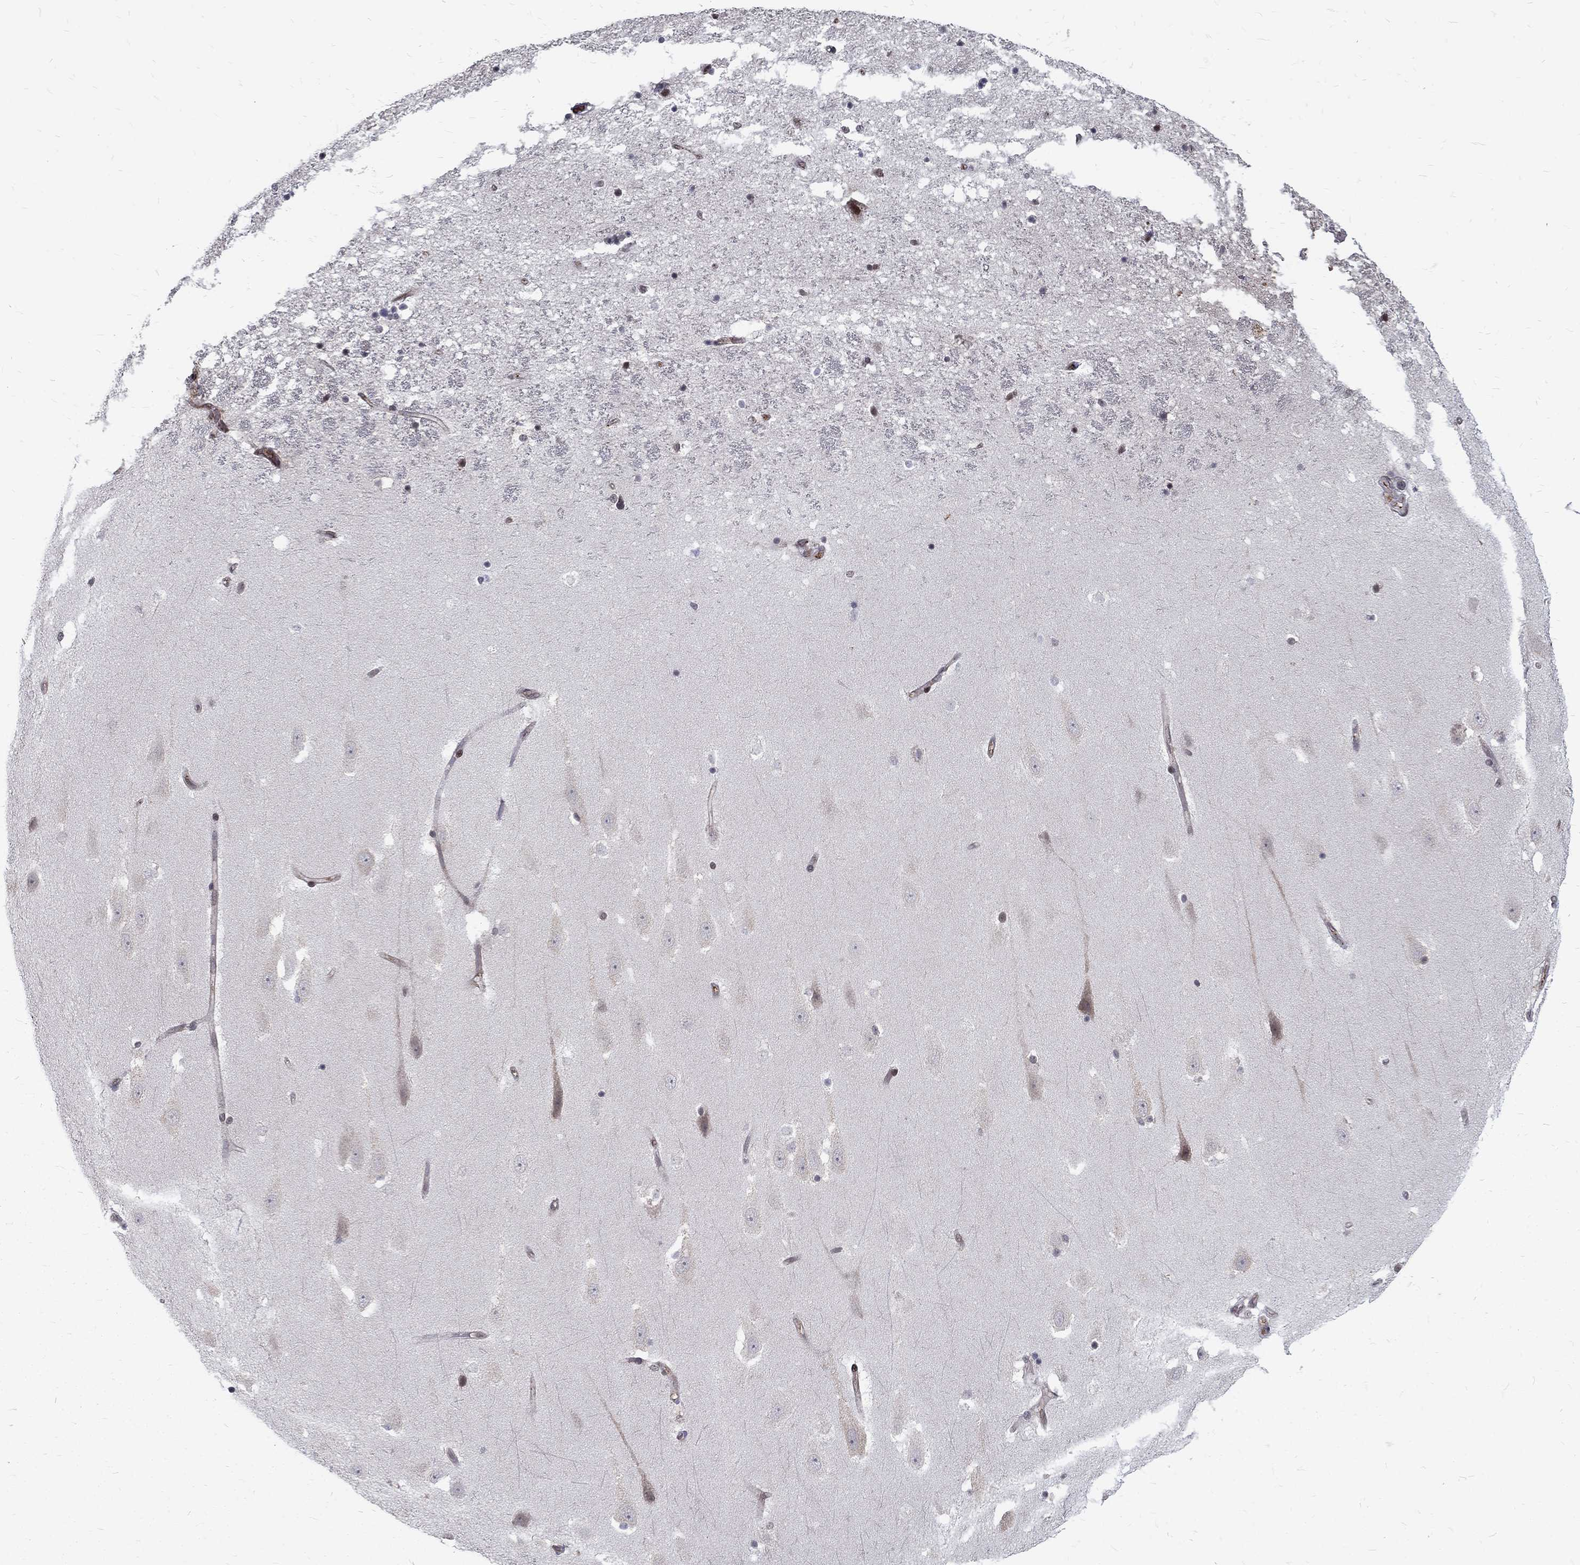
{"staining": {"intensity": "negative", "quantity": "none", "location": "none"}, "tissue": "hippocampus", "cell_type": "Glial cells", "image_type": "normal", "snomed": [{"axis": "morphology", "description": "Normal tissue, NOS"}, {"axis": "topography", "description": "Hippocampus"}], "caption": "This is a image of immunohistochemistry (IHC) staining of unremarkable hippocampus, which shows no staining in glial cells. (IHC, brightfield microscopy, high magnification).", "gene": "TCEAL1", "patient": {"sex": "male", "age": 49}}